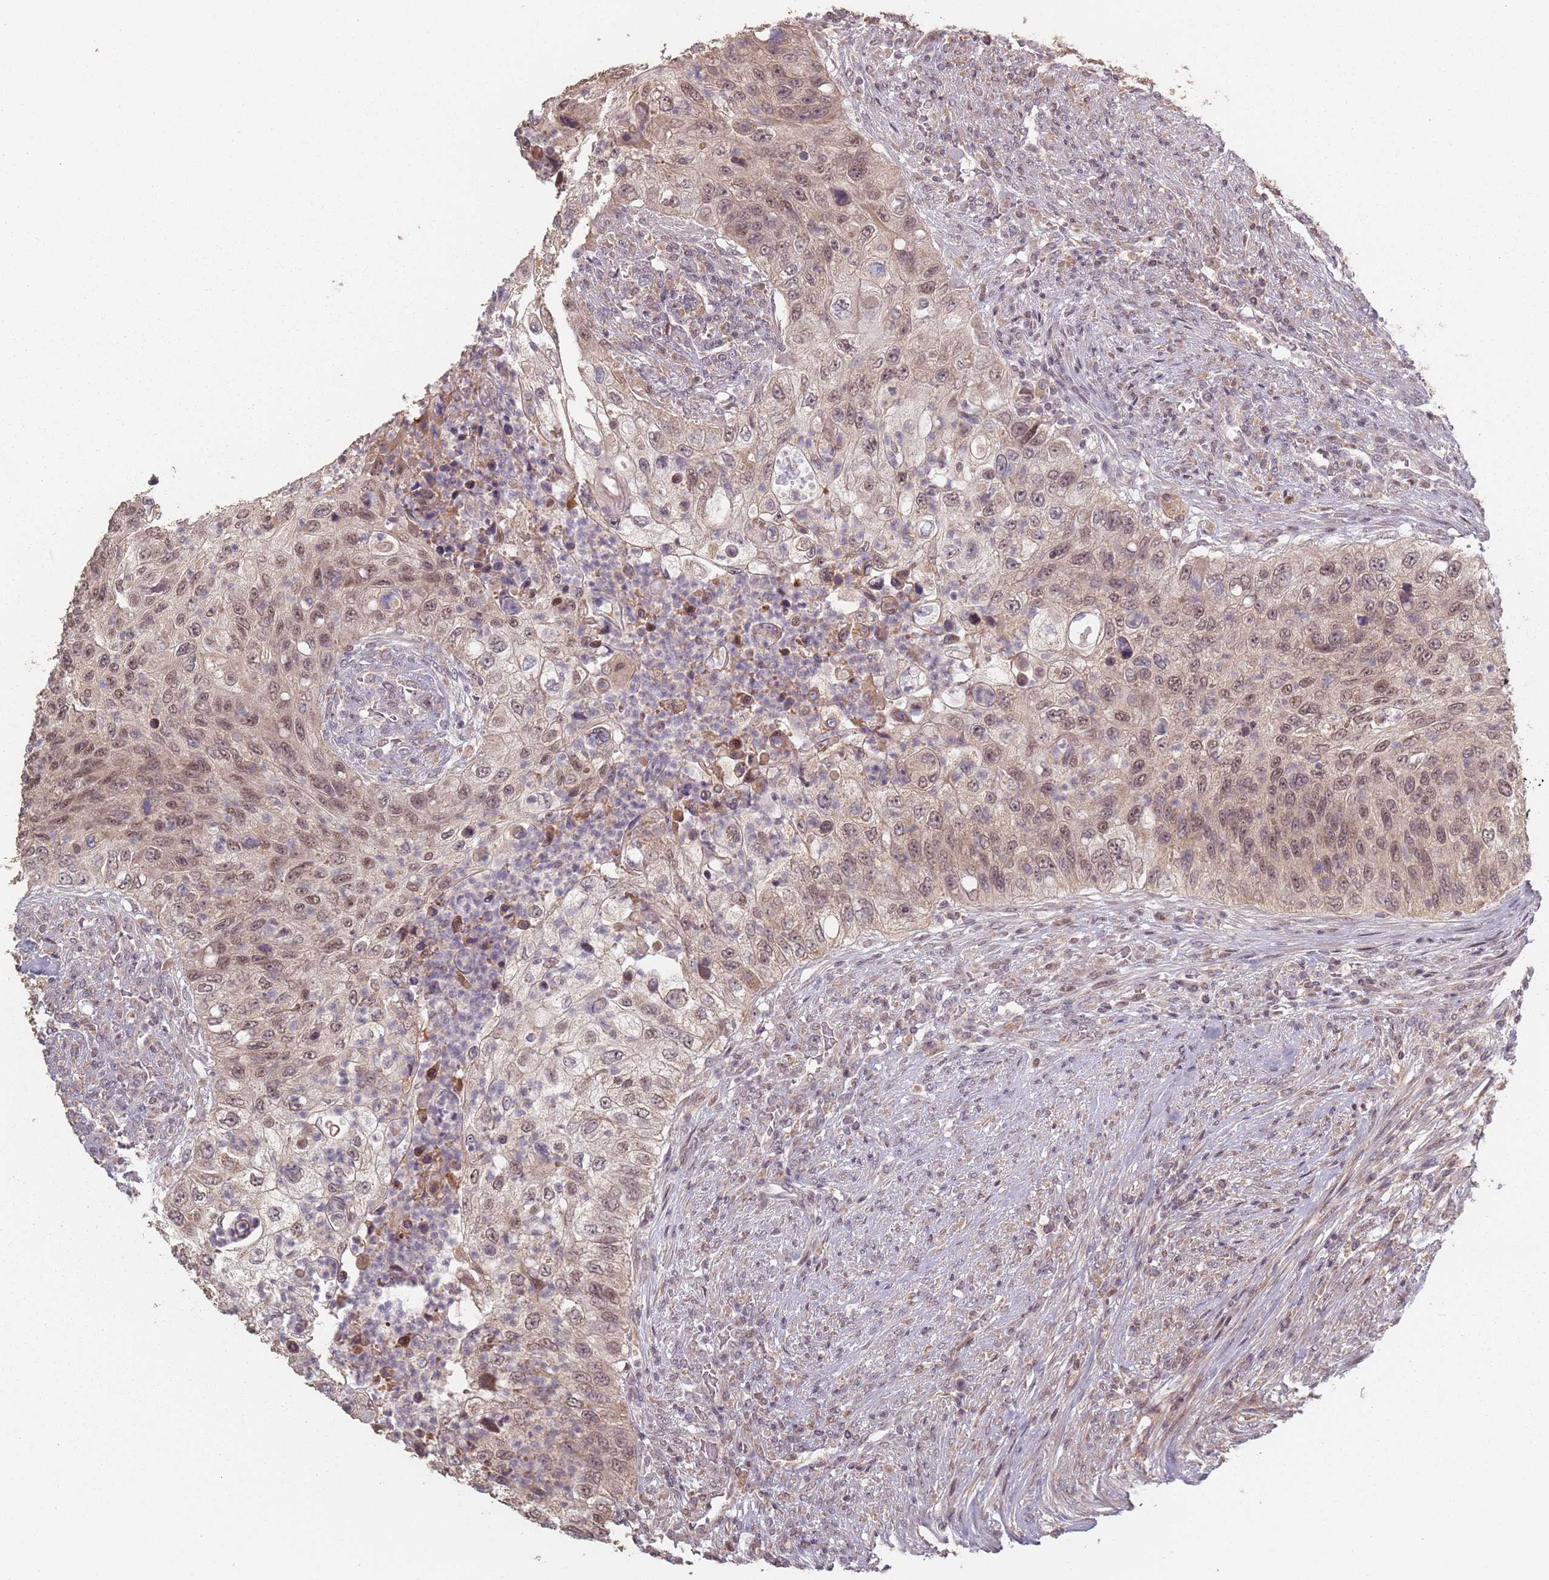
{"staining": {"intensity": "moderate", "quantity": ">75%", "location": "nuclear"}, "tissue": "urothelial cancer", "cell_type": "Tumor cells", "image_type": "cancer", "snomed": [{"axis": "morphology", "description": "Urothelial carcinoma, High grade"}, {"axis": "topography", "description": "Urinary bladder"}], "caption": "Human urothelial cancer stained with a protein marker demonstrates moderate staining in tumor cells.", "gene": "VPS52", "patient": {"sex": "female", "age": 60}}